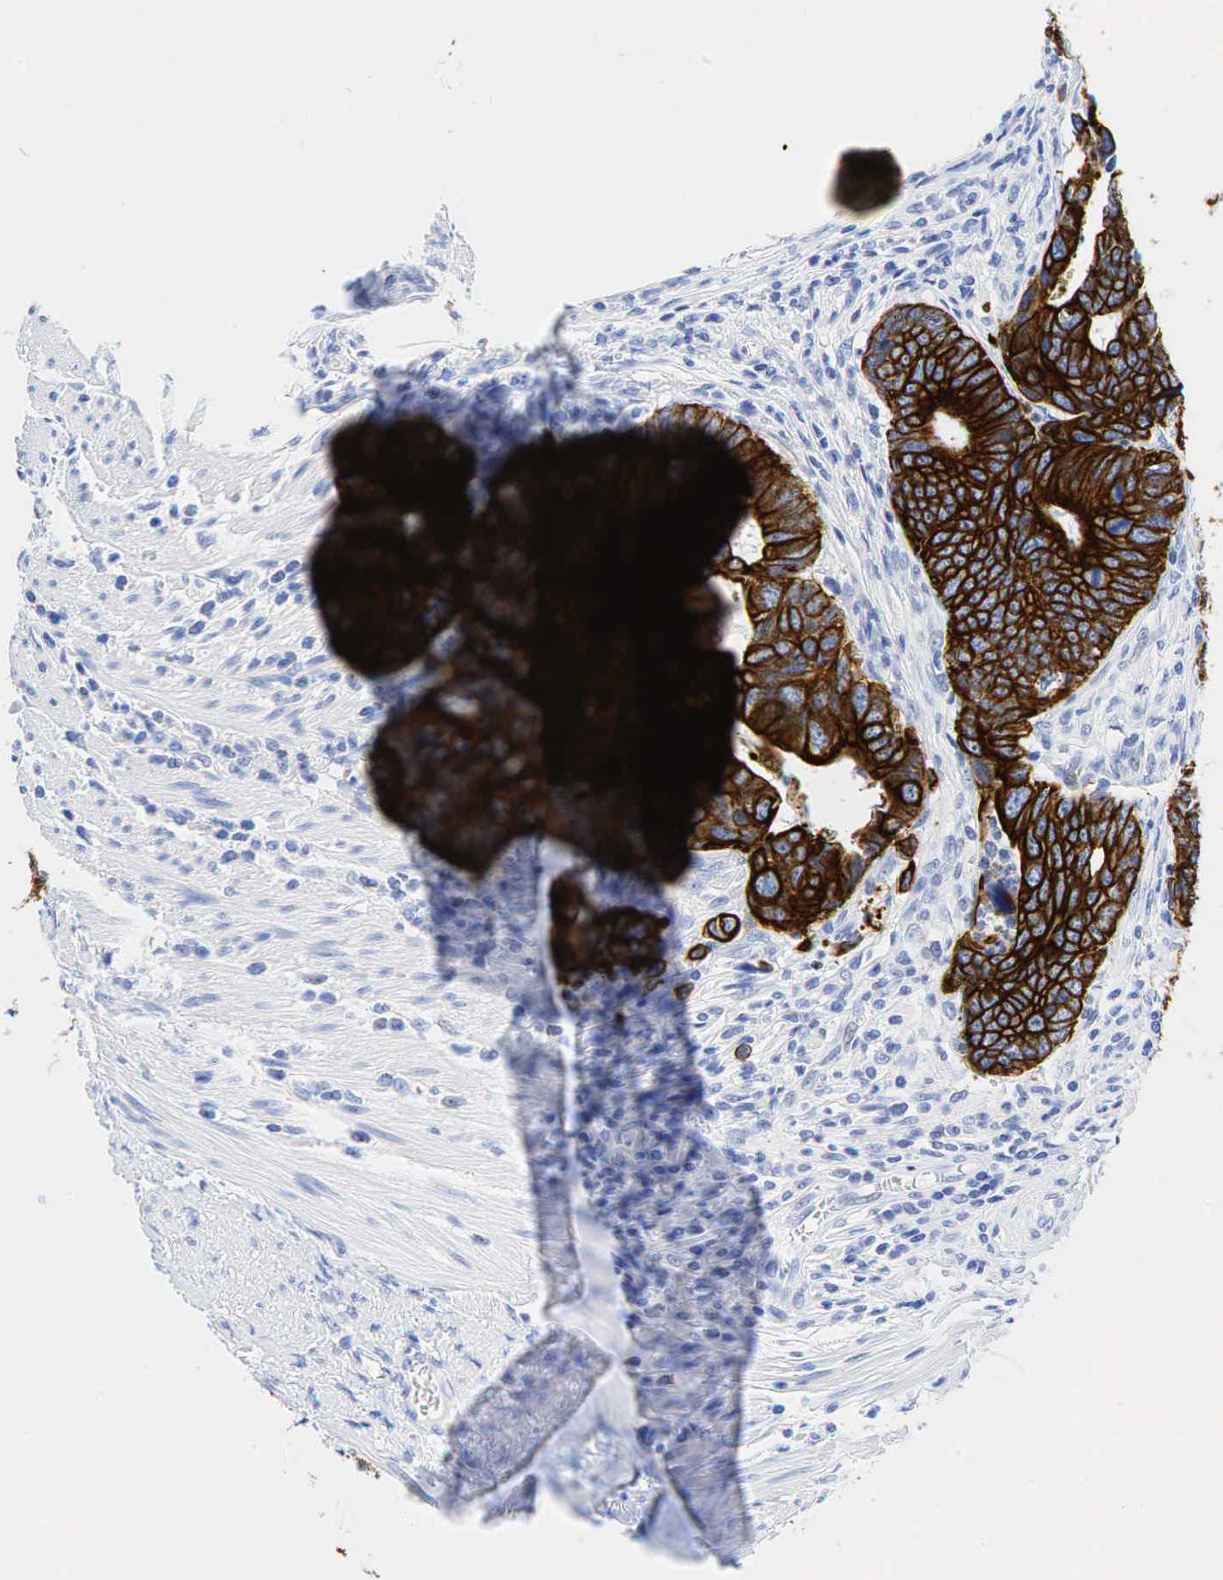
{"staining": {"intensity": "strong", "quantity": ">75%", "location": "cytoplasmic/membranous"}, "tissue": "colorectal cancer", "cell_type": "Tumor cells", "image_type": "cancer", "snomed": [{"axis": "morphology", "description": "Adenocarcinoma, NOS"}, {"axis": "topography", "description": "Colon"}], "caption": "Colorectal adenocarcinoma stained for a protein (brown) reveals strong cytoplasmic/membranous positive positivity in approximately >75% of tumor cells.", "gene": "KRT18", "patient": {"sex": "female", "age": 78}}